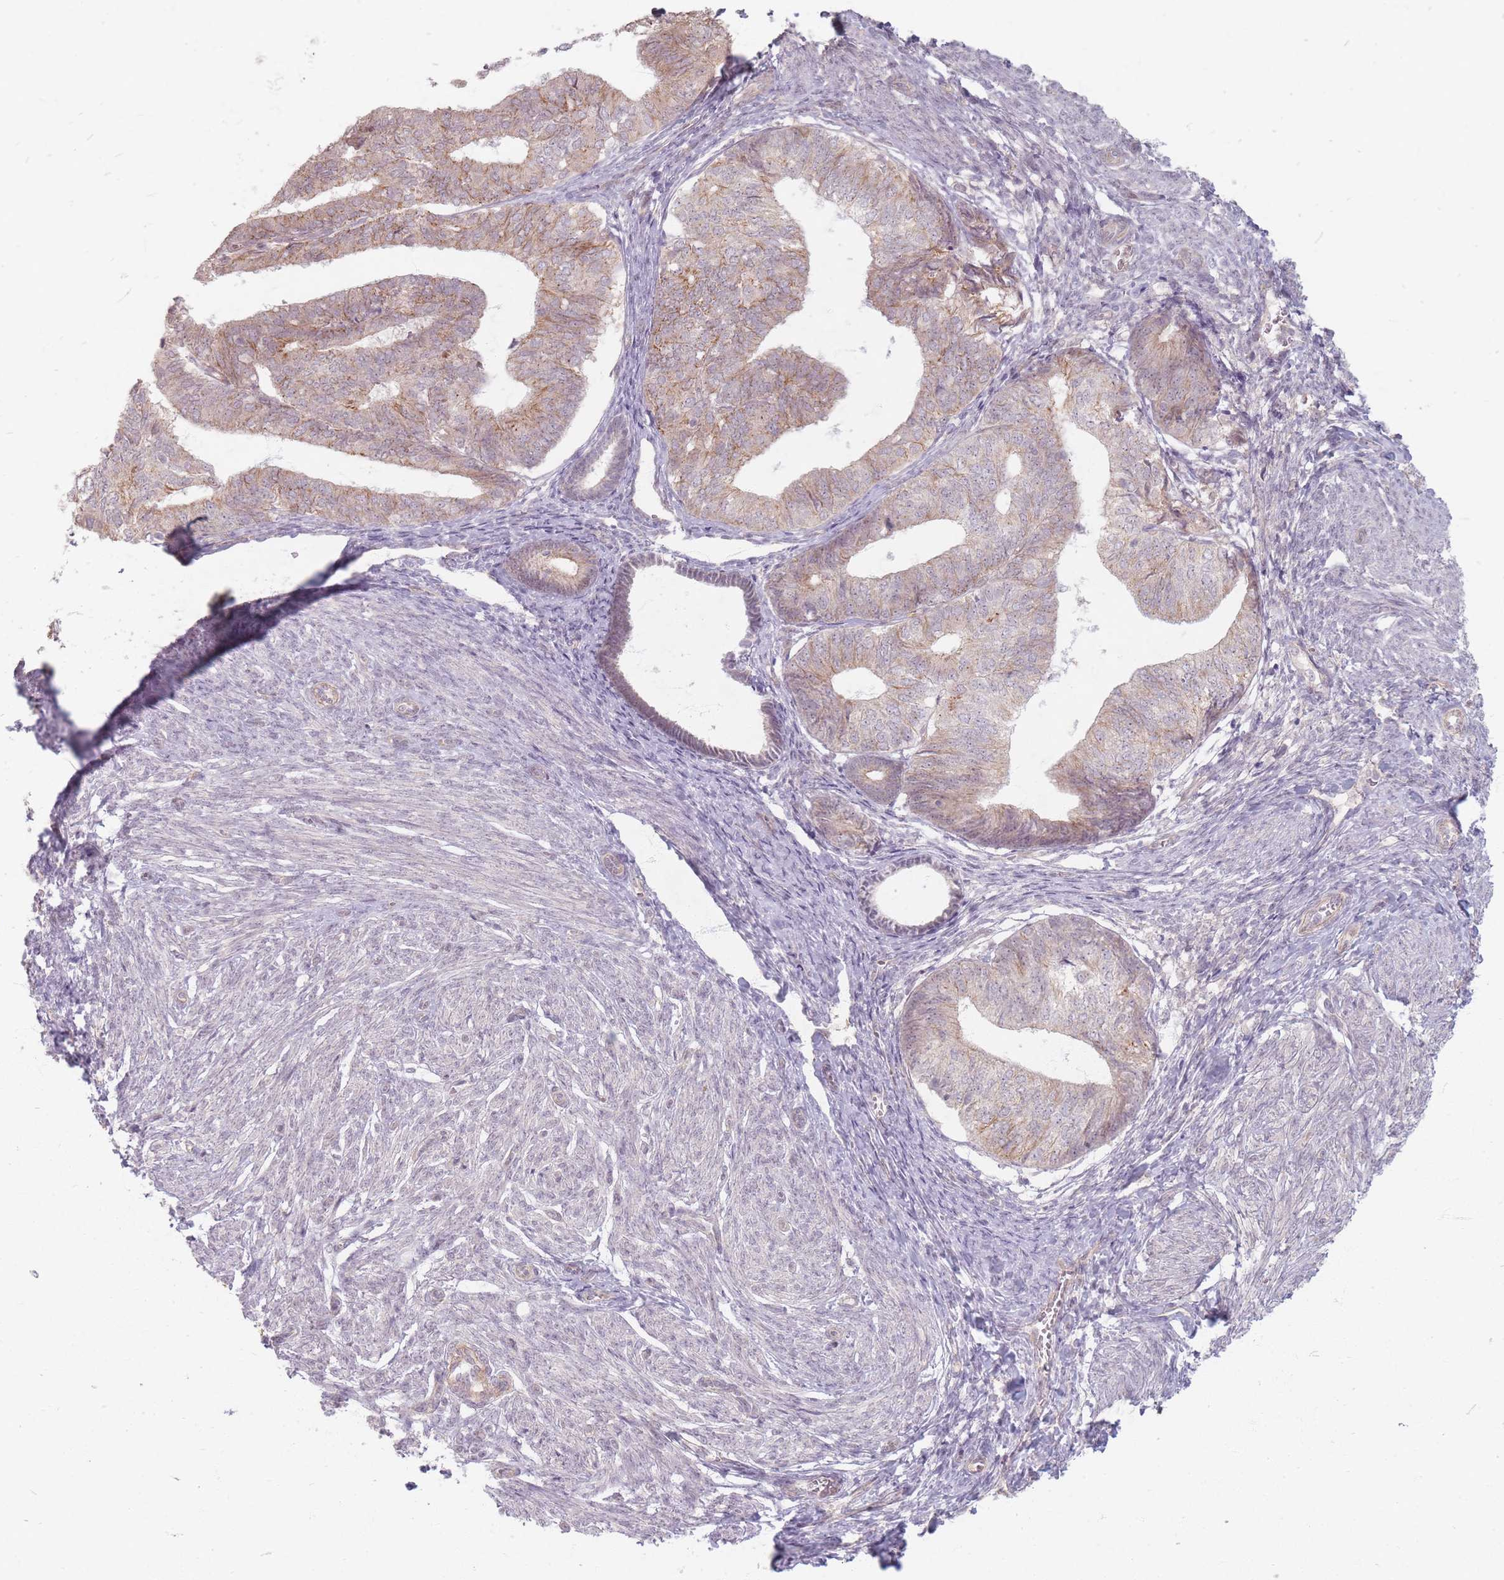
{"staining": {"intensity": "weak", "quantity": "<25%", "location": "cytoplasmic/membranous"}, "tissue": "endometrial cancer", "cell_type": "Tumor cells", "image_type": "cancer", "snomed": [{"axis": "morphology", "description": "Adenocarcinoma, NOS"}, {"axis": "topography", "description": "Endometrium"}], "caption": "DAB (3,3'-diaminobenzidine) immunohistochemical staining of human adenocarcinoma (endometrial) shows no significant staining in tumor cells. The staining was performed using DAB to visualize the protein expression in brown, while the nuclei were stained in blue with hematoxylin (Magnification: 20x).", "gene": "GABRA6", "patient": {"sex": "female", "age": 87}}